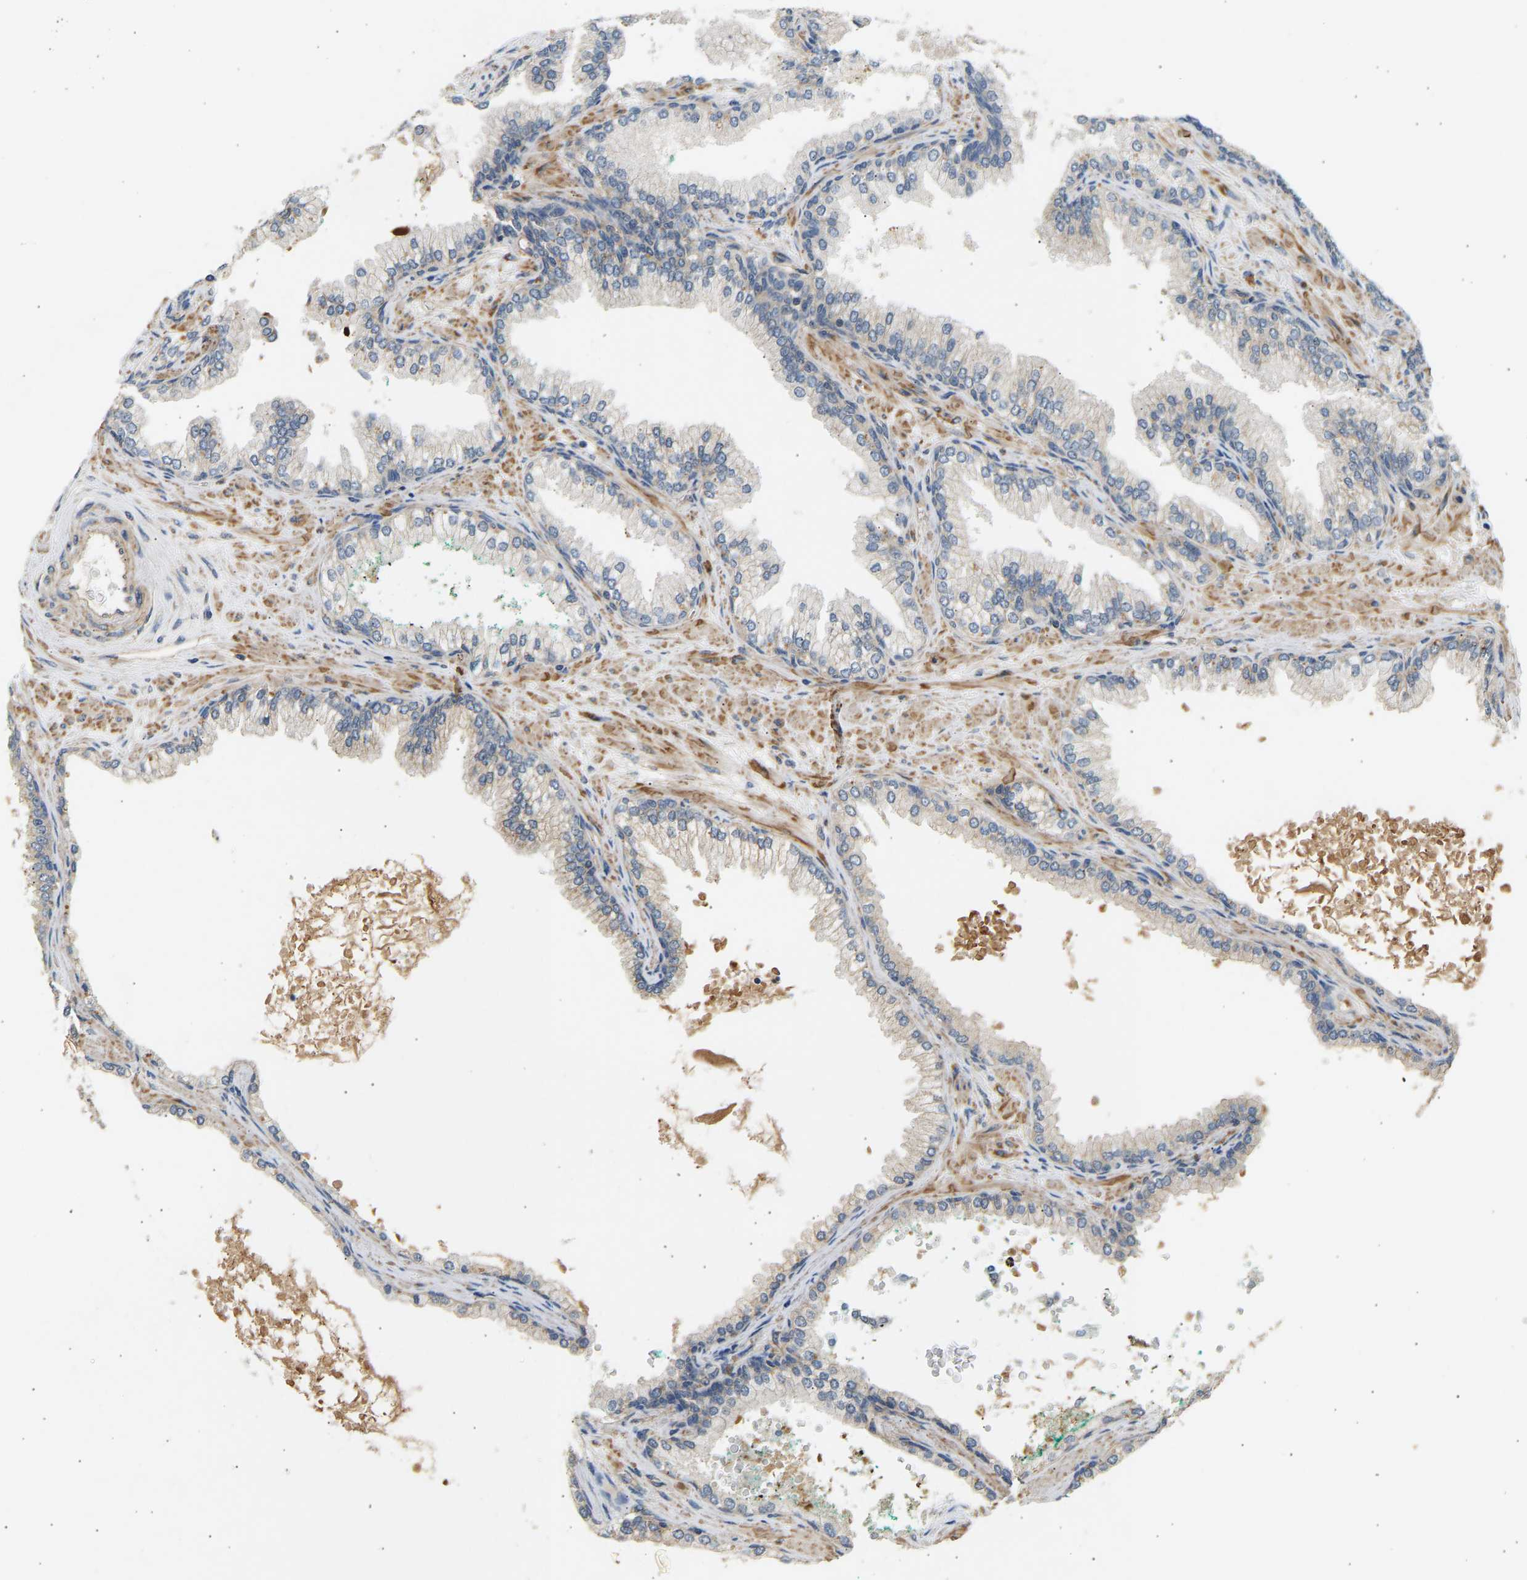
{"staining": {"intensity": "weak", "quantity": "<25%", "location": "cytoplasmic/membranous"}, "tissue": "prostate cancer", "cell_type": "Tumor cells", "image_type": "cancer", "snomed": [{"axis": "morphology", "description": "Adenocarcinoma, High grade"}, {"axis": "topography", "description": "Prostate"}], "caption": "This is an immunohistochemistry (IHC) image of prostate cancer. There is no staining in tumor cells.", "gene": "RGL1", "patient": {"sex": "male", "age": 71}}